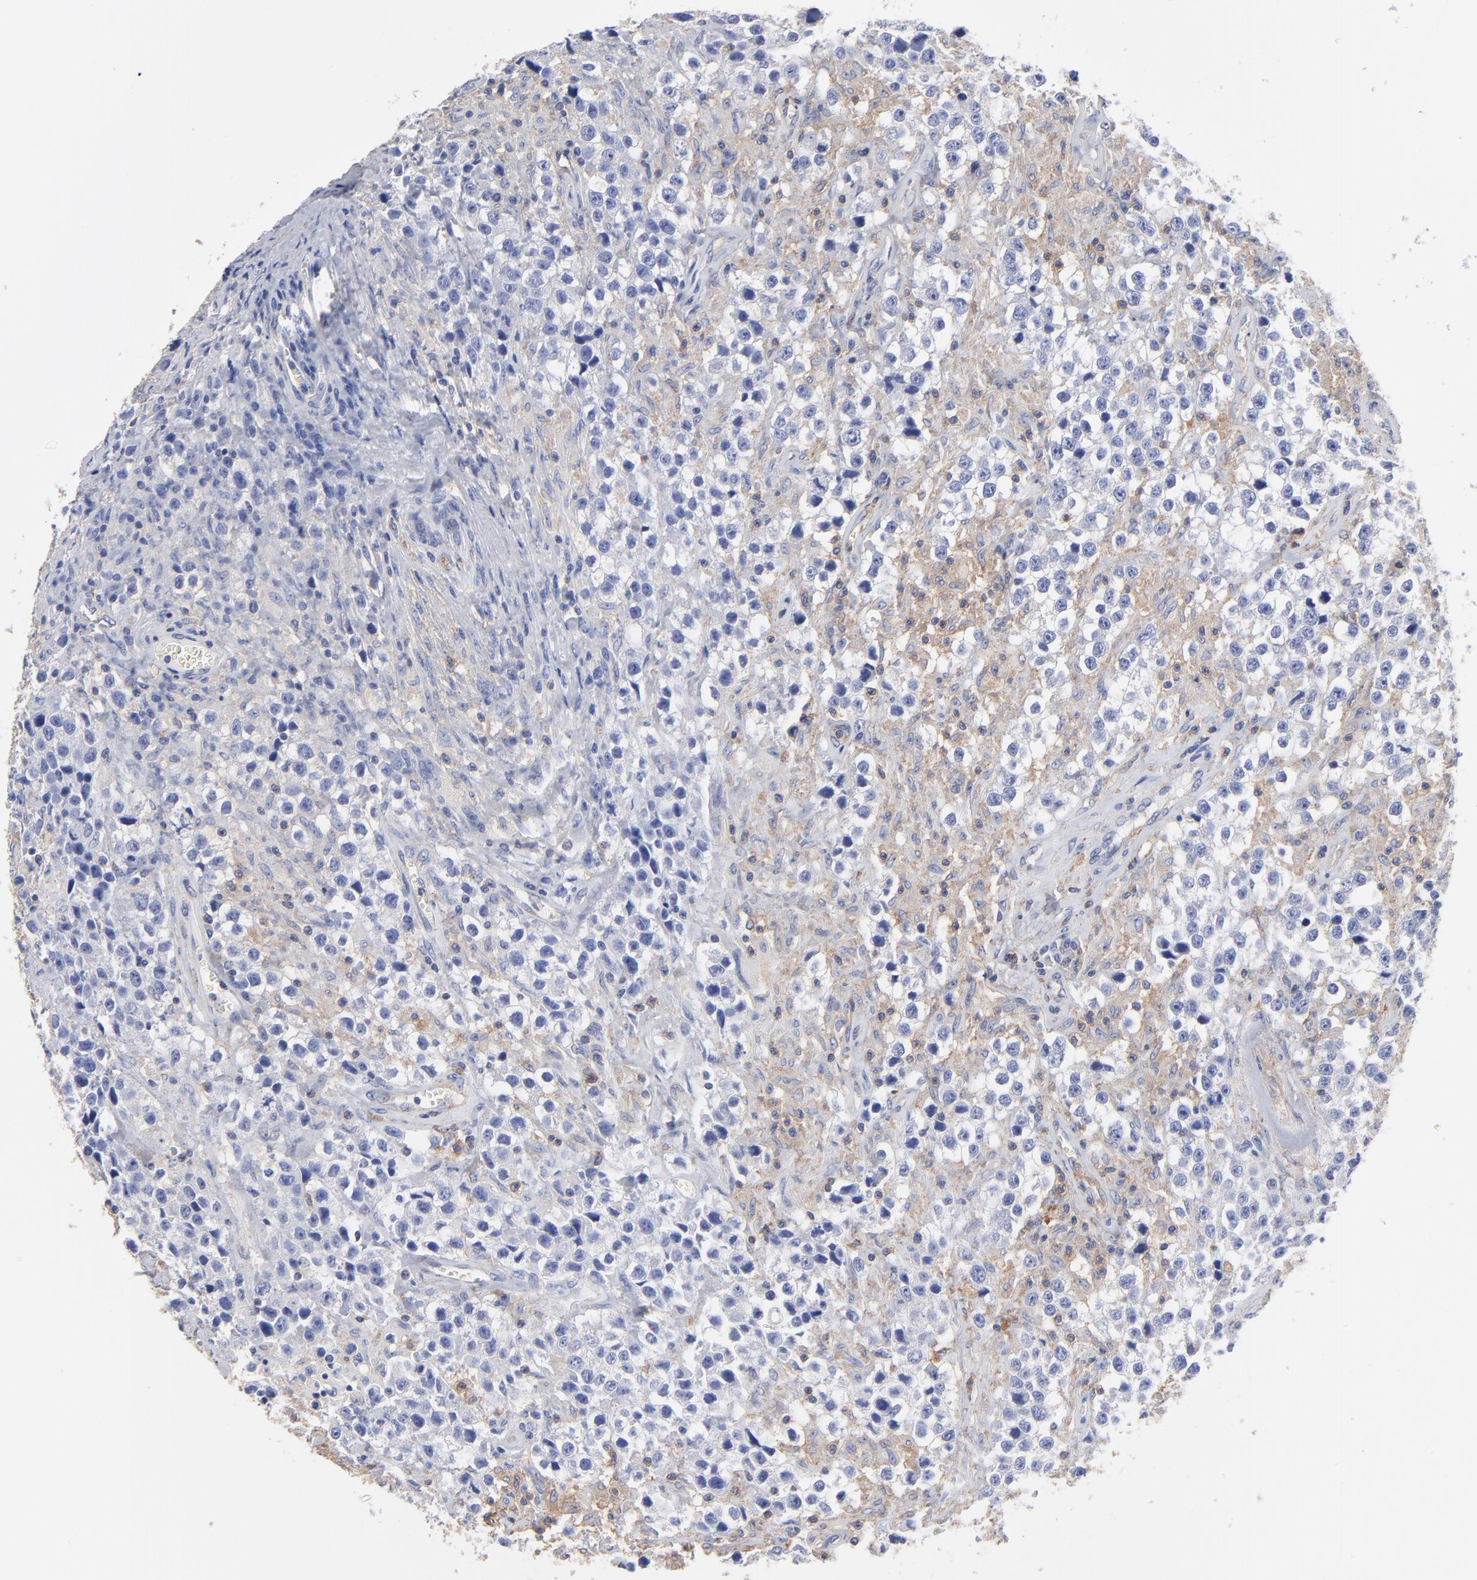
{"staining": {"intensity": "weak", "quantity": "25%-75%", "location": "cytoplasmic/membranous"}, "tissue": "testis cancer", "cell_type": "Tumor cells", "image_type": "cancer", "snomed": [{"axis": "morphology", "description": "Seminoma, NOS"}, {"axis": "topography", "description": "Testis"}], "caption": "Immunohistochemical staining of human seminoma (testis) displays low levels of weak cytoplasmic/membranous protein expression in approximately 25%-75% of tumor cells.", "gene": "ASL", "patient": {"sex": "male", "age": 43}}